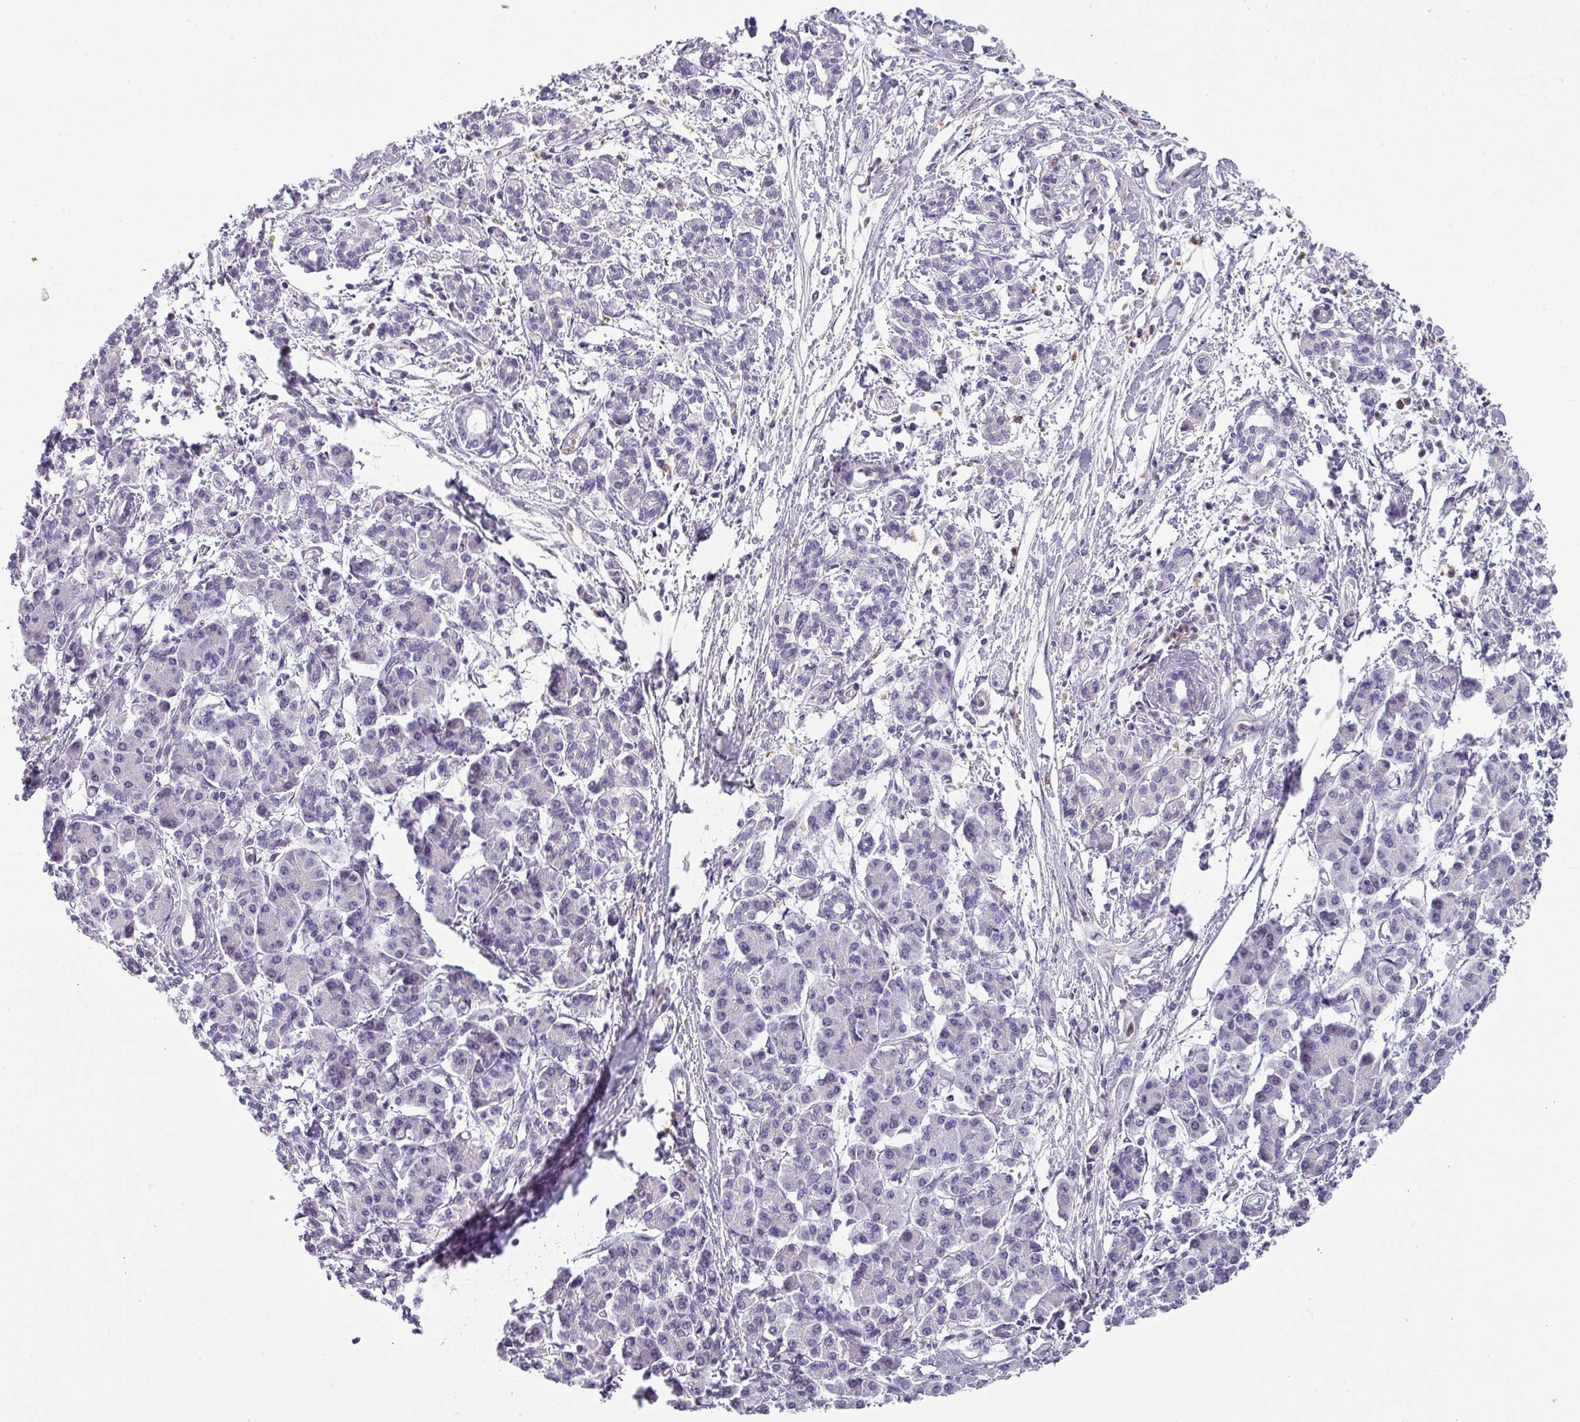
{"staining": {"intensity": "negative", "quantity": "none", "location": "none"}, "tissue": "pancreatic cancer", "cell_type": "Tumor cells", "image_type": "cancer", "snomed": [{"axis": "morphology", "description": "Adenocarcinoma, NOS"}, {"axis": "topography", "description": "Pancreas"}], "caption": "Human pancreatic adenocarcinoma stained for a protein using IHC shows no positivity in tumor cells.", "gene": "BTLA", "patient": {"sex": "female", "age": 55}}